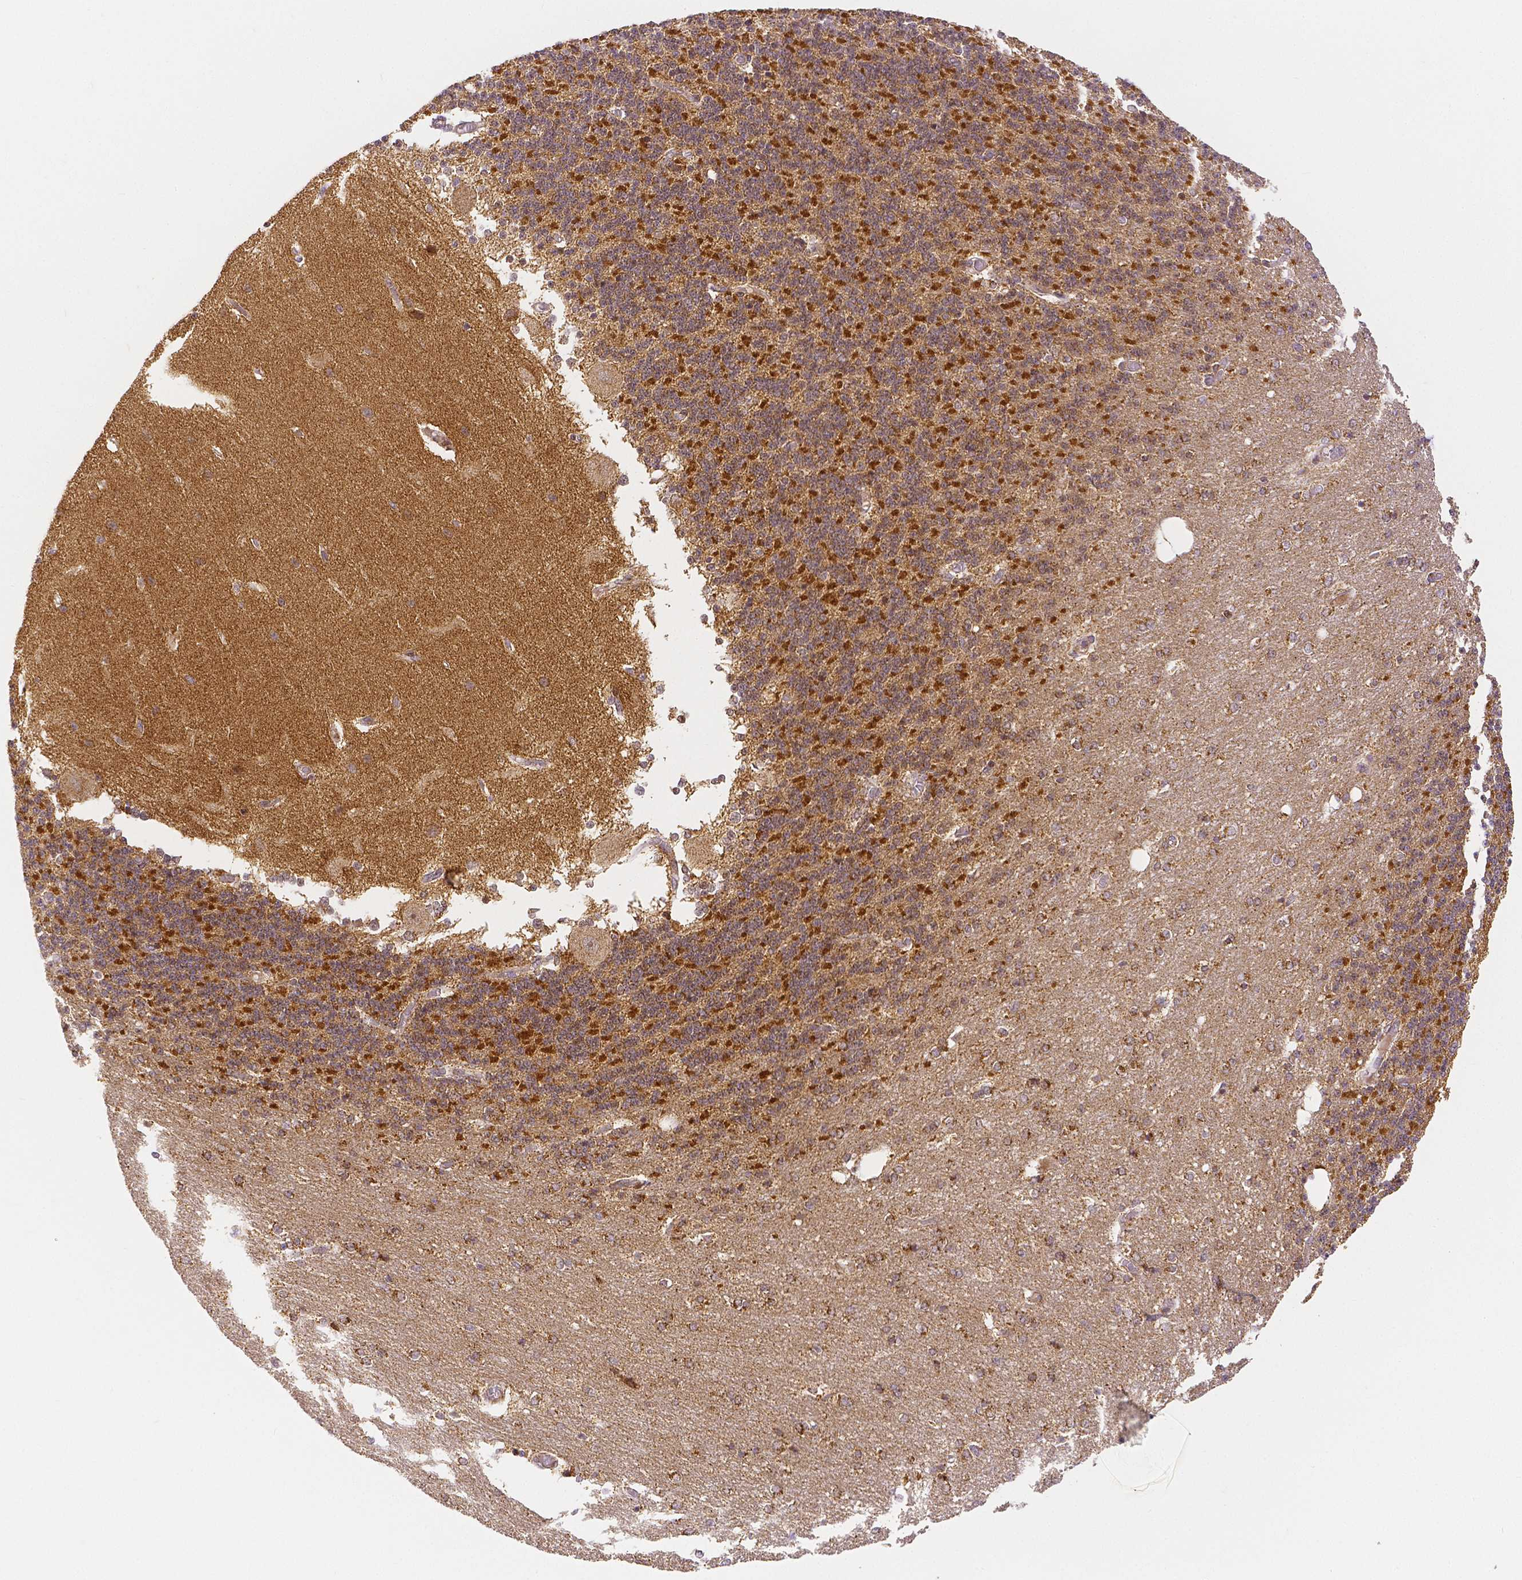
{"staining": {"intensity": "strong", "quantity": "25%-75%", "location": "cytoplasmic/membranous,nuclear"}, "tissue": "cerebellum", "cell_type": "Cells in granular layer", "image_type": "normal", "snomed": [{"axis": "morphology", "description": "Normal tissue, NOS"}, {"axis": "topography", "description": "Cerebellum"}], "caption": "Normal cerebellum demonstrates strong cytoplasmic/membranous,nuclear expression in approximately 25%-75% of cells in granular layer, visualized by immunohistochemistry.", "gene": "RHOT1", "patient": {"sex": "female", "age": 54}}